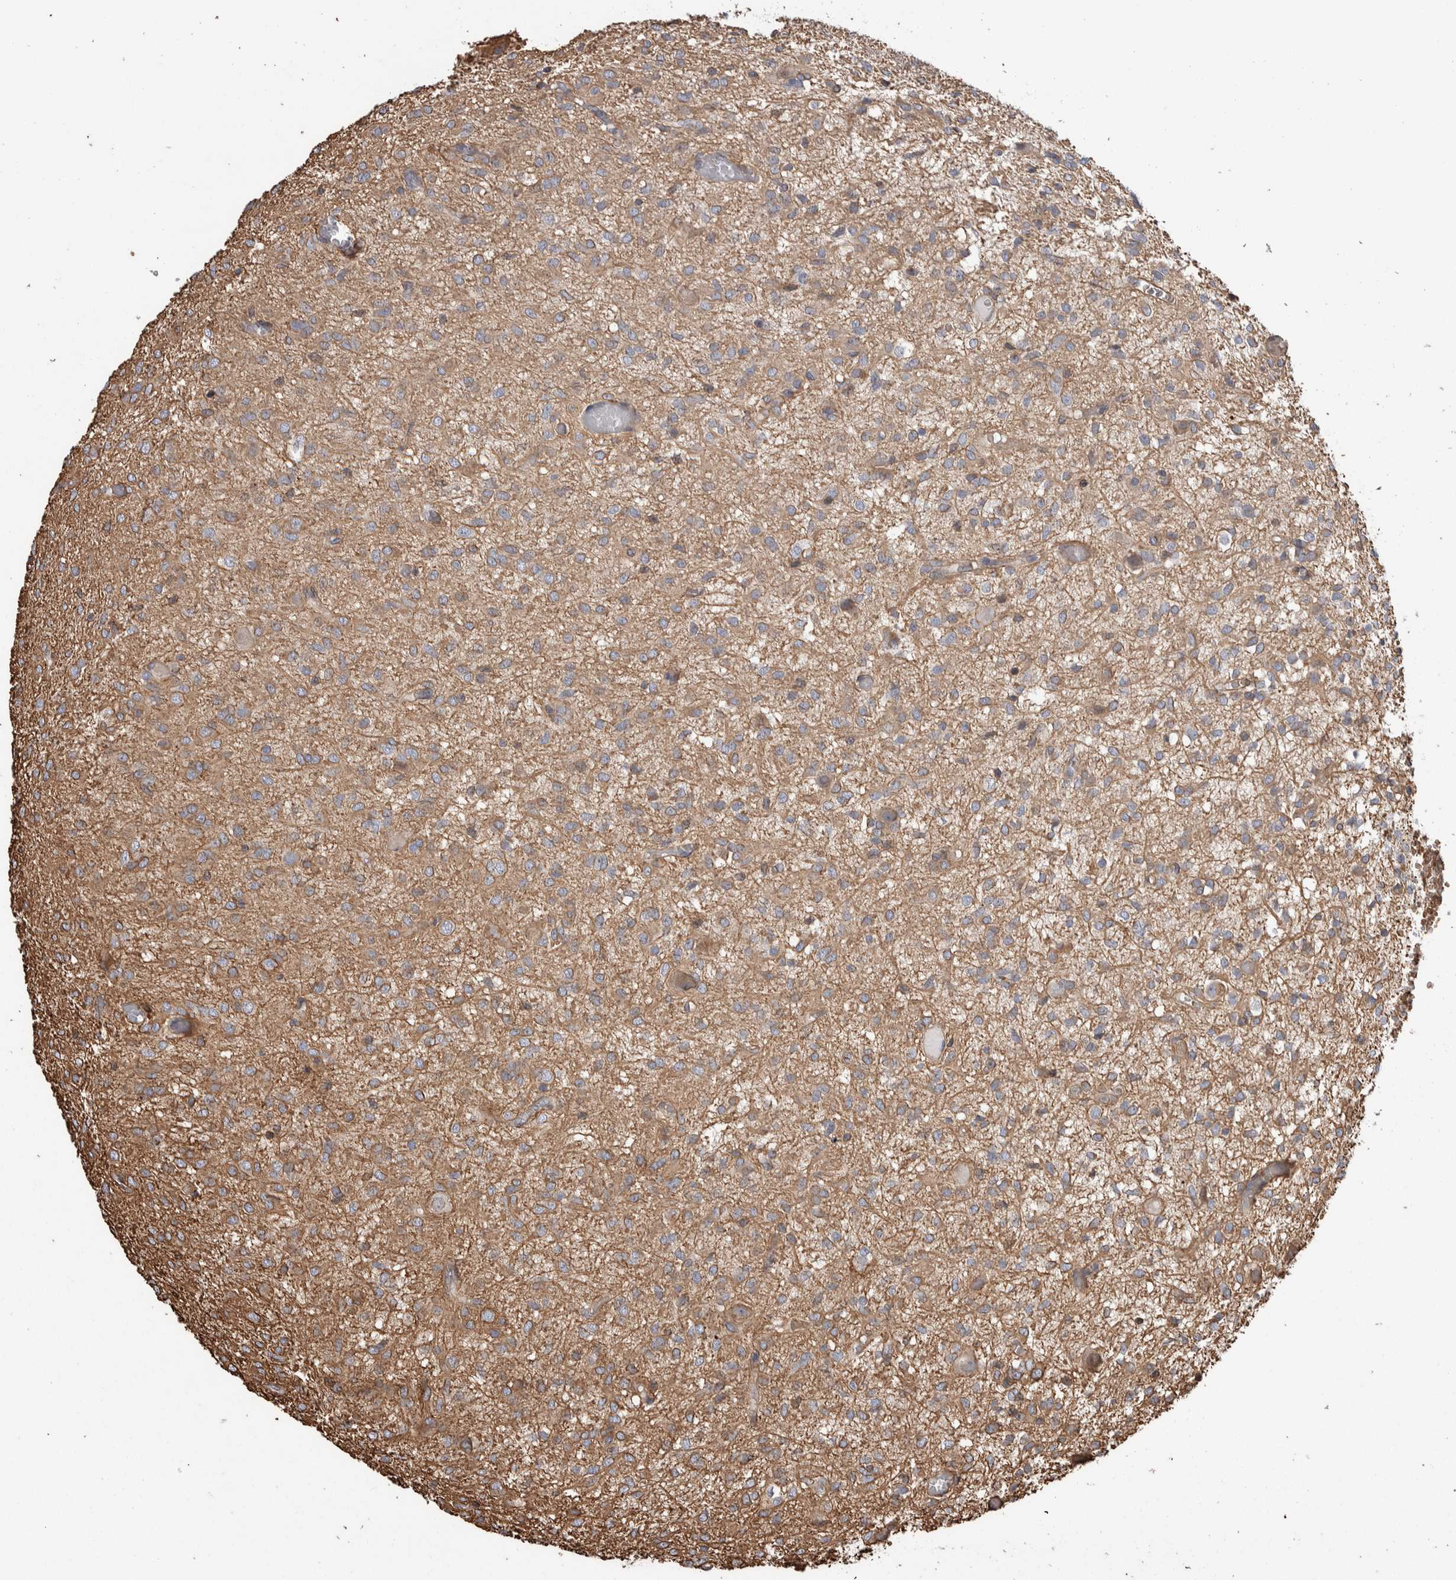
{"staining": {"intensity": "weak", "quantity": ">75%", "location": "cytoplasmic/membranous"}, "tissue": "glioma", "cell_type": "Tumor cells", "image_type": "cancer", "snomed": [{"axis": "morphology", "description": "Glioma, malignant, High grade"}, {"axis": "topography", "description": "Brain"}], "caption": "High-power microscopy captured an IHC histopathology image of glioma, revealing weak cytoplasmic/membranous staining in approximately >75% of tumor cells.", "gene": "ENPP2", "patient": {"sex": "female", "age": 59}}